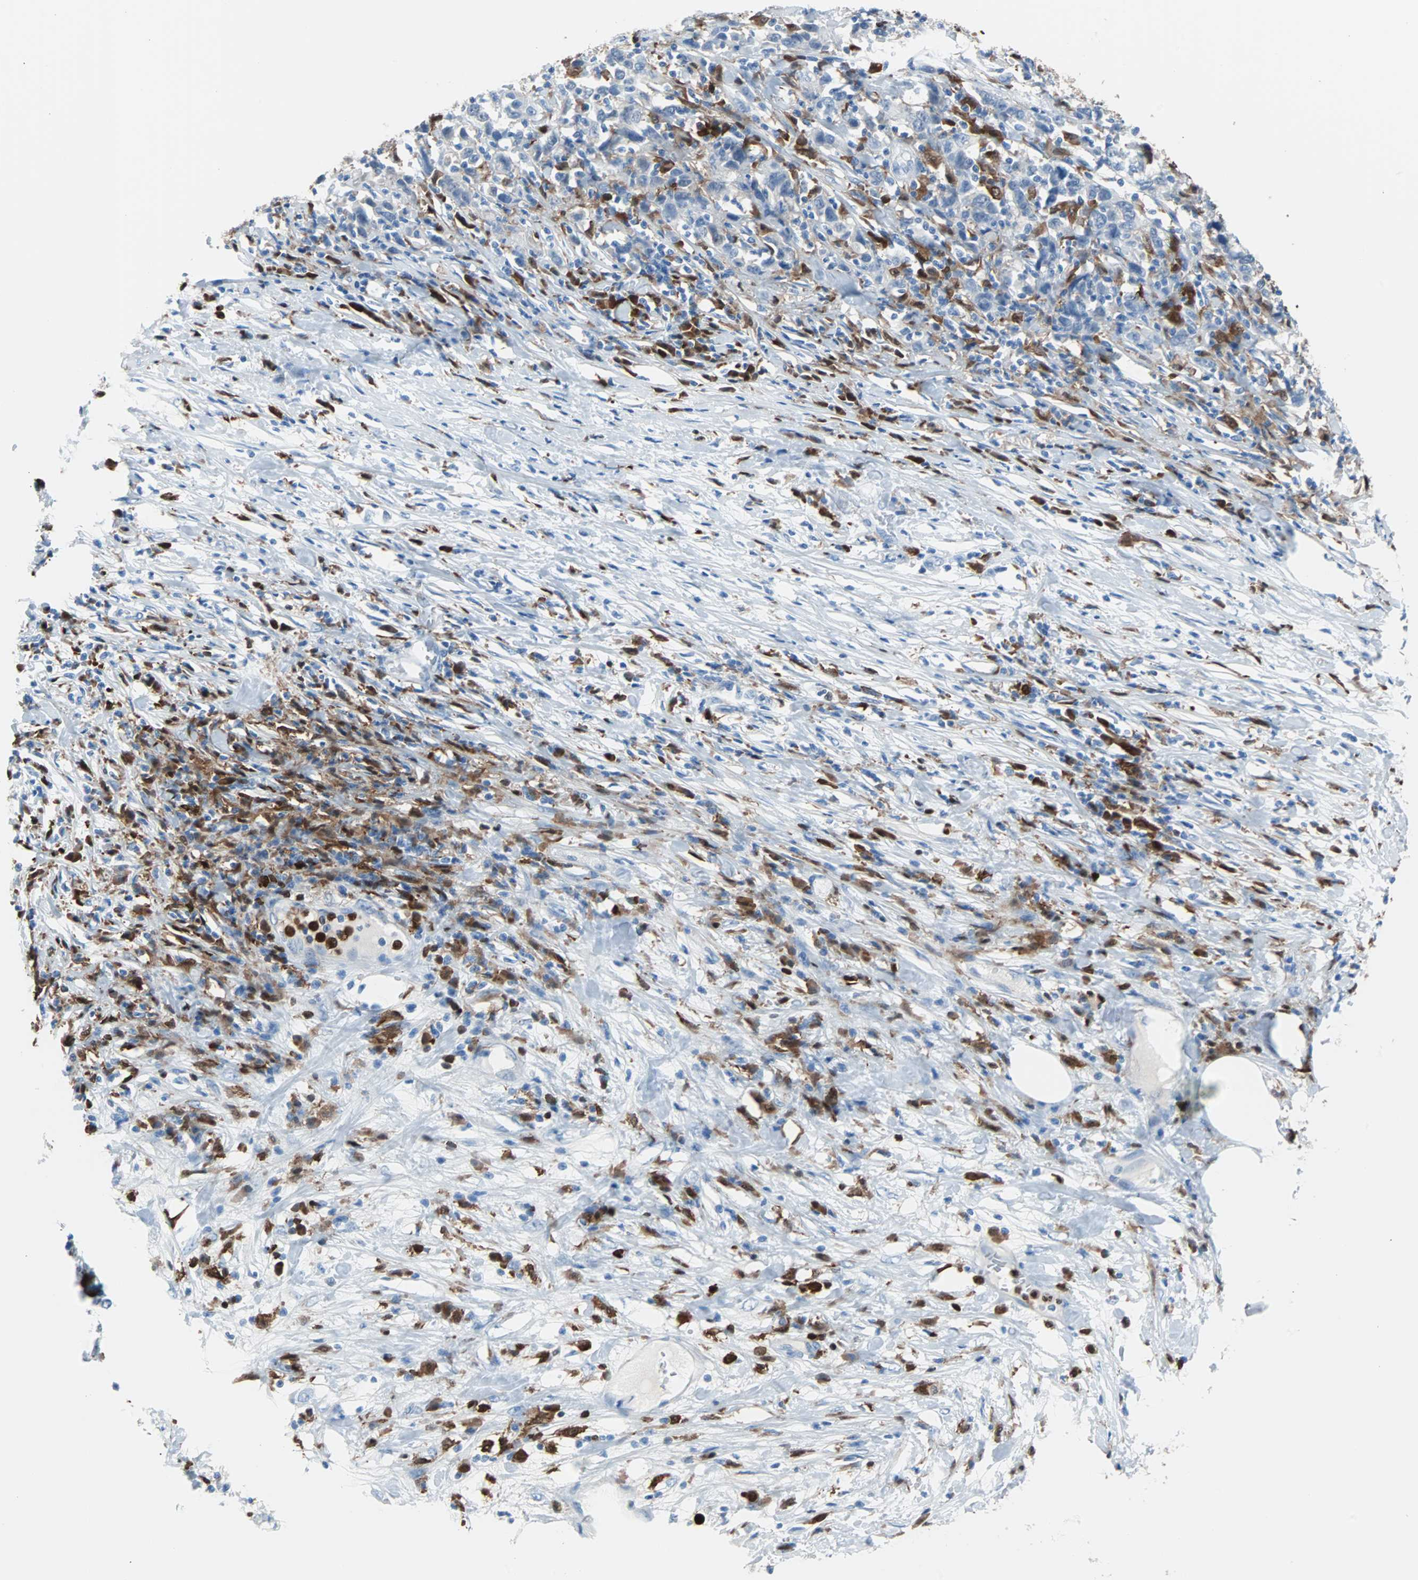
{"staining": {"intensity": "negative", "quantity": "none", "location": "none"}, "tissue": "urothelial cancer", "cell_type": "Tumor cells", "image_type": "cancer", "snomed": [{"axis": "morphology", "description": "Urothelial carcinoma, High grade"}, {"axis": "topography", "description": "Urinary bladder"}], "caption": "Protein analysis of high-grade urothelial carcinoma reveals no significant staining in tumor cells.", "gene": "SYK", "patient": {"sex": "male", "age": 61}}